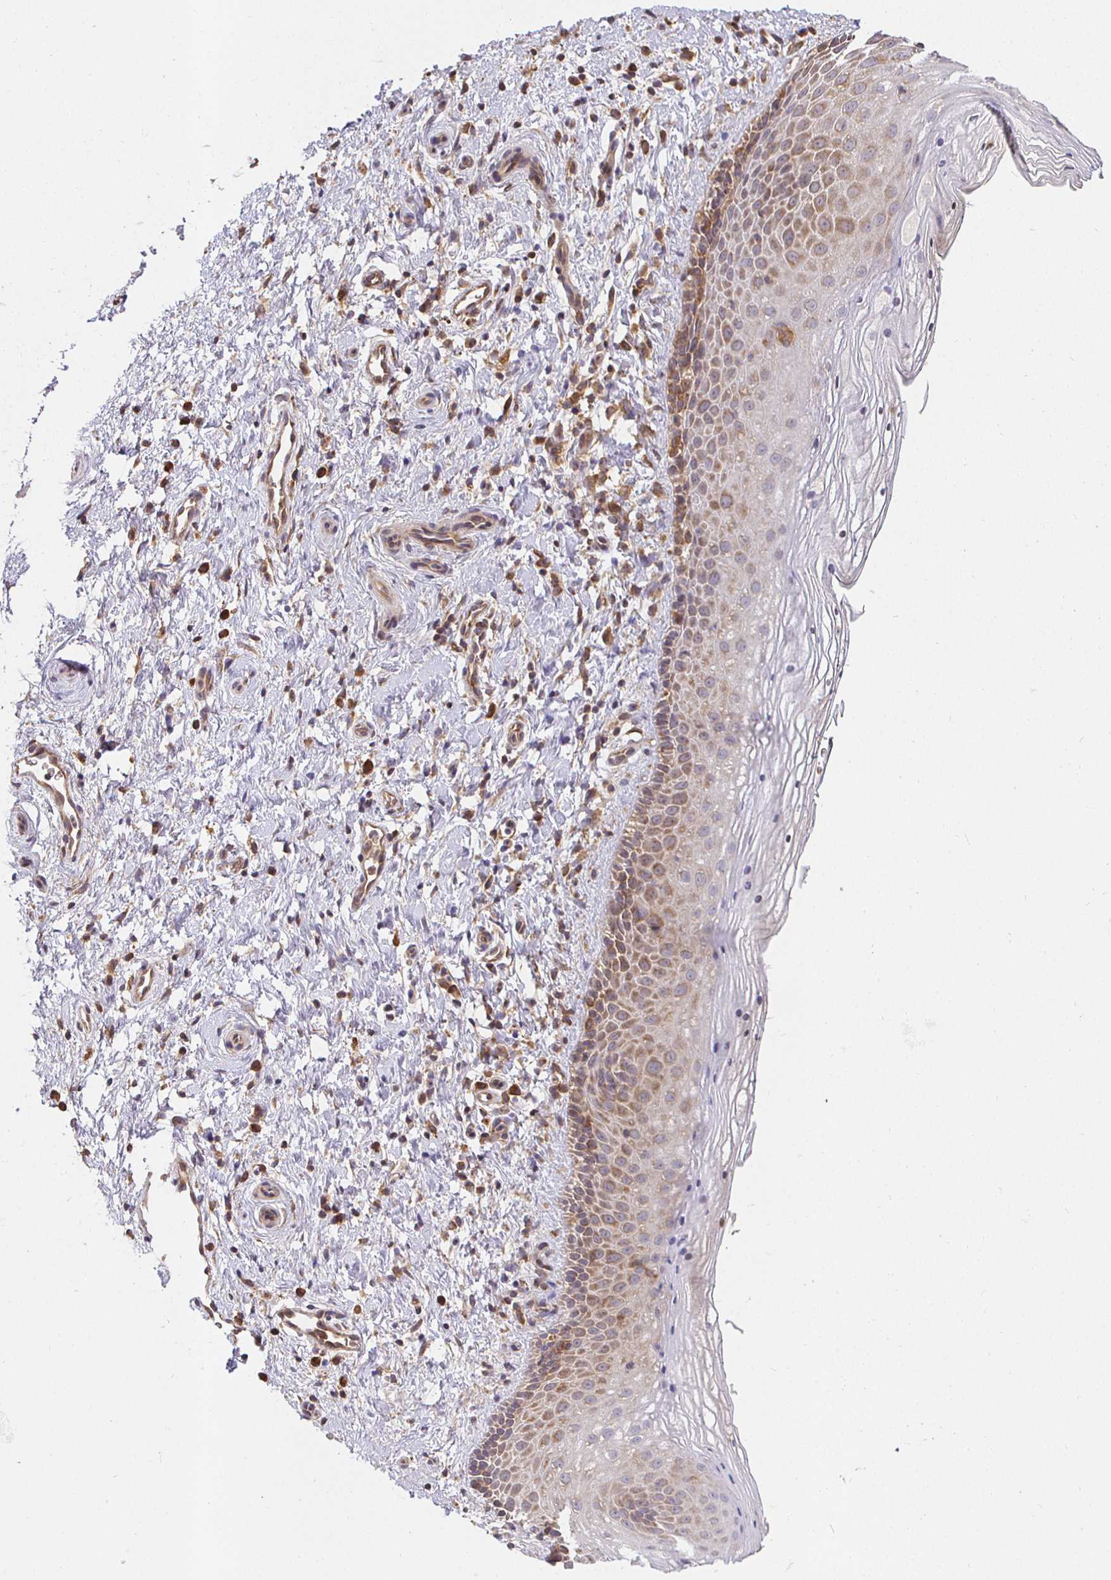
{"staining": {"intensity": "moderate", "quantity": "25%-75%", "location": "cytoplasmic/membranous"}, "tissue": "vagina", "cell_type": "Squamous epithelial cells", "image_type": "normal", "snomed": [{"axis": "morphology", "description": "Normal tissue, NOS"}, {"axis": "topography", "description": "Vagina"}], "caption": "Squamous epithelial cells display medium levels of moderate cytoplasmic/membranous positivity in approximately 25%-75% of cells in normal human vagina.", "gene": "IRAK1", "patient": {"sex": "female", "age": 51}}